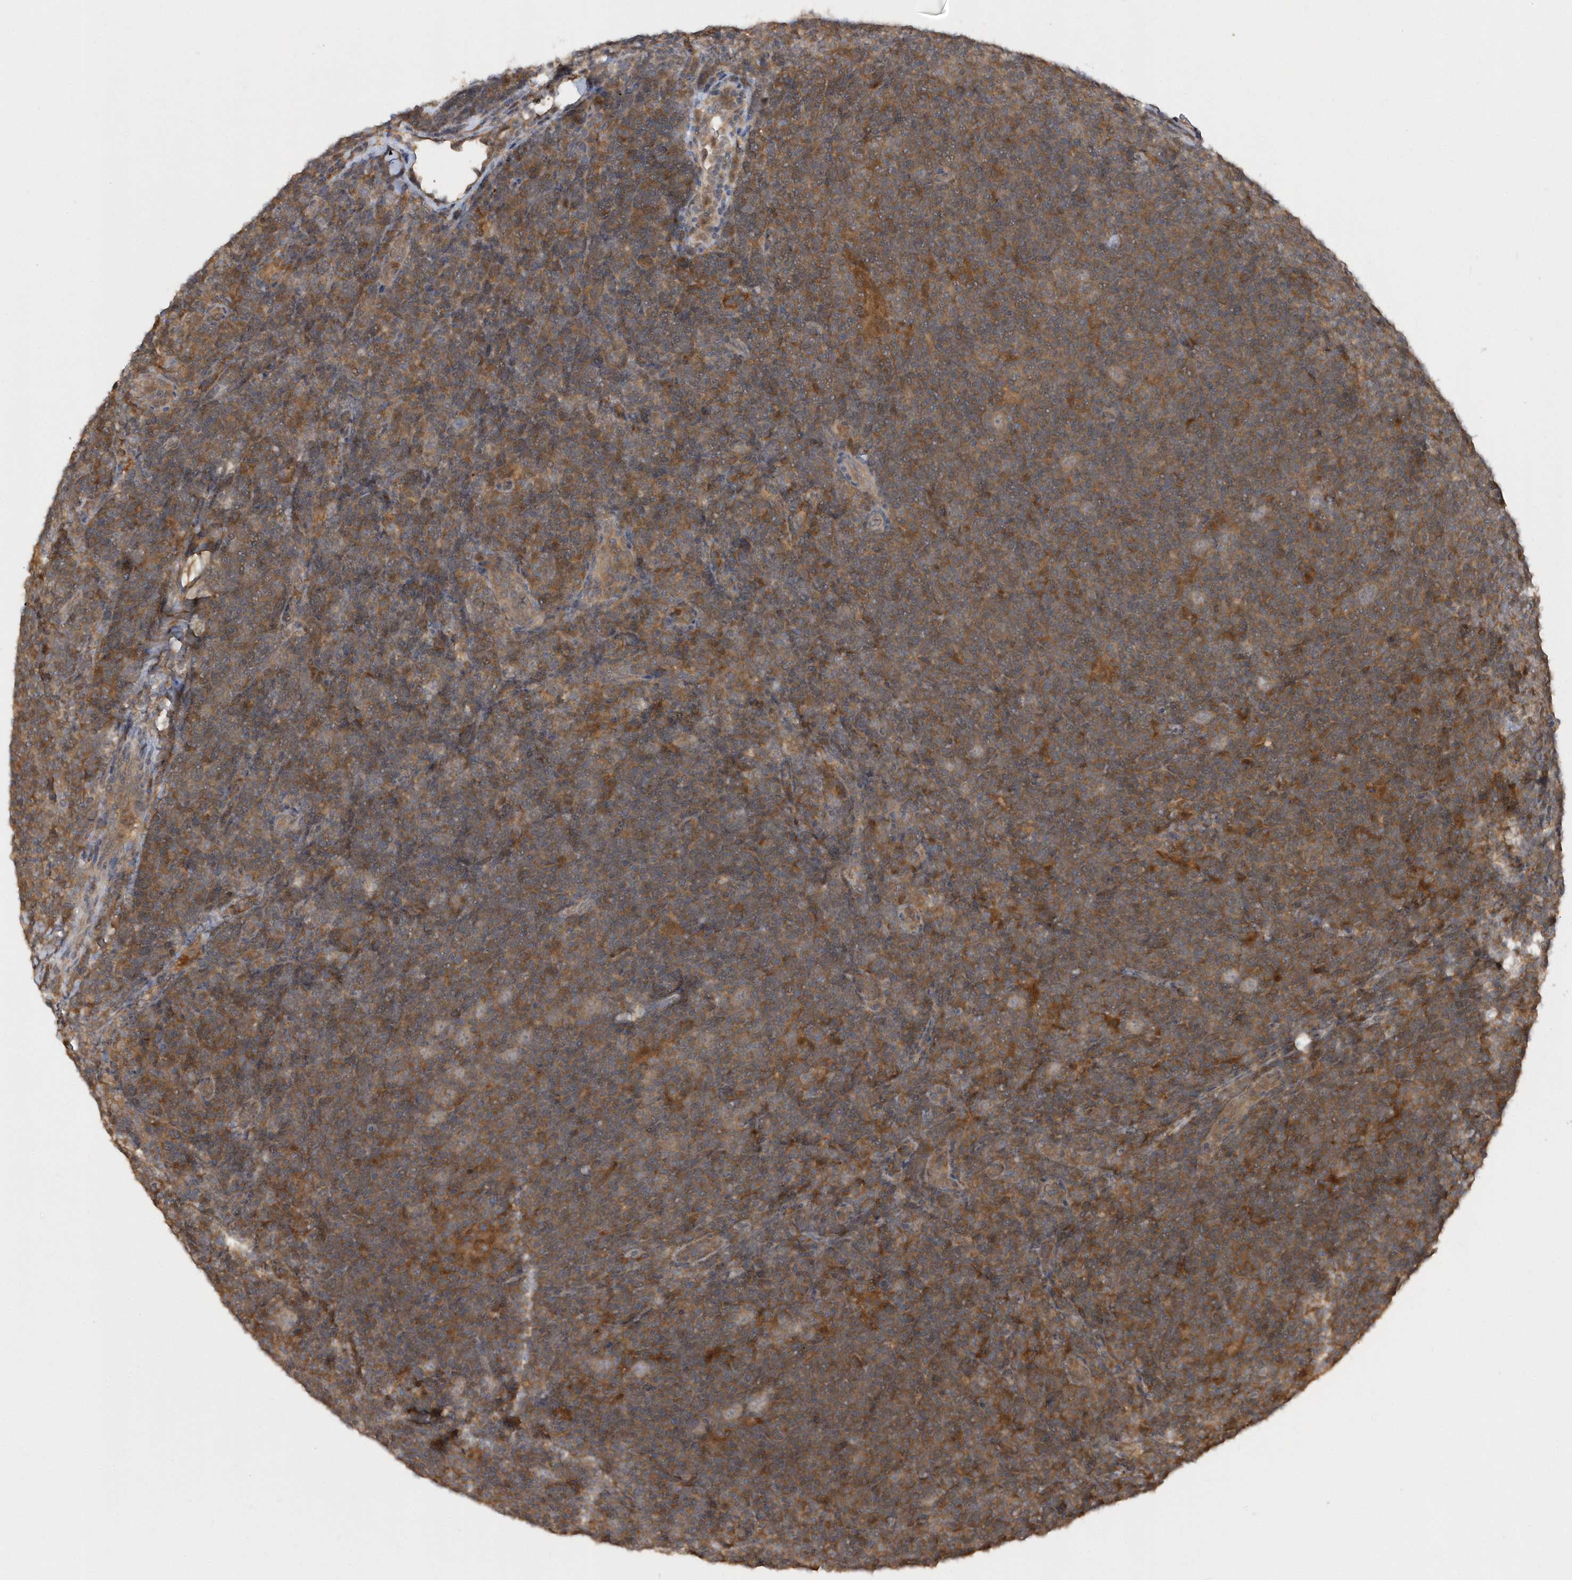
{"staining": {"intensity": "weak", "quantity": "25%-75%", "location": "cytoplasmic/membranous"}, "tissue": "lymphoma", "cell_type": "Tumor cells", "image_type": "cancer", "snomed": [{"axis": "morphology", "description": "Hodgkin's disease, NOS"}, {"axis": "topography", "description": "Lymph node"}], "caption": "Human Hodgkin's disease stained with a brown dye exhibits weak cytoplasmic/membranous positive staining in approximately 25%-75% of tumor cells.", "gene": "RPE", "patient": {"sex": "female", "age": 57}}